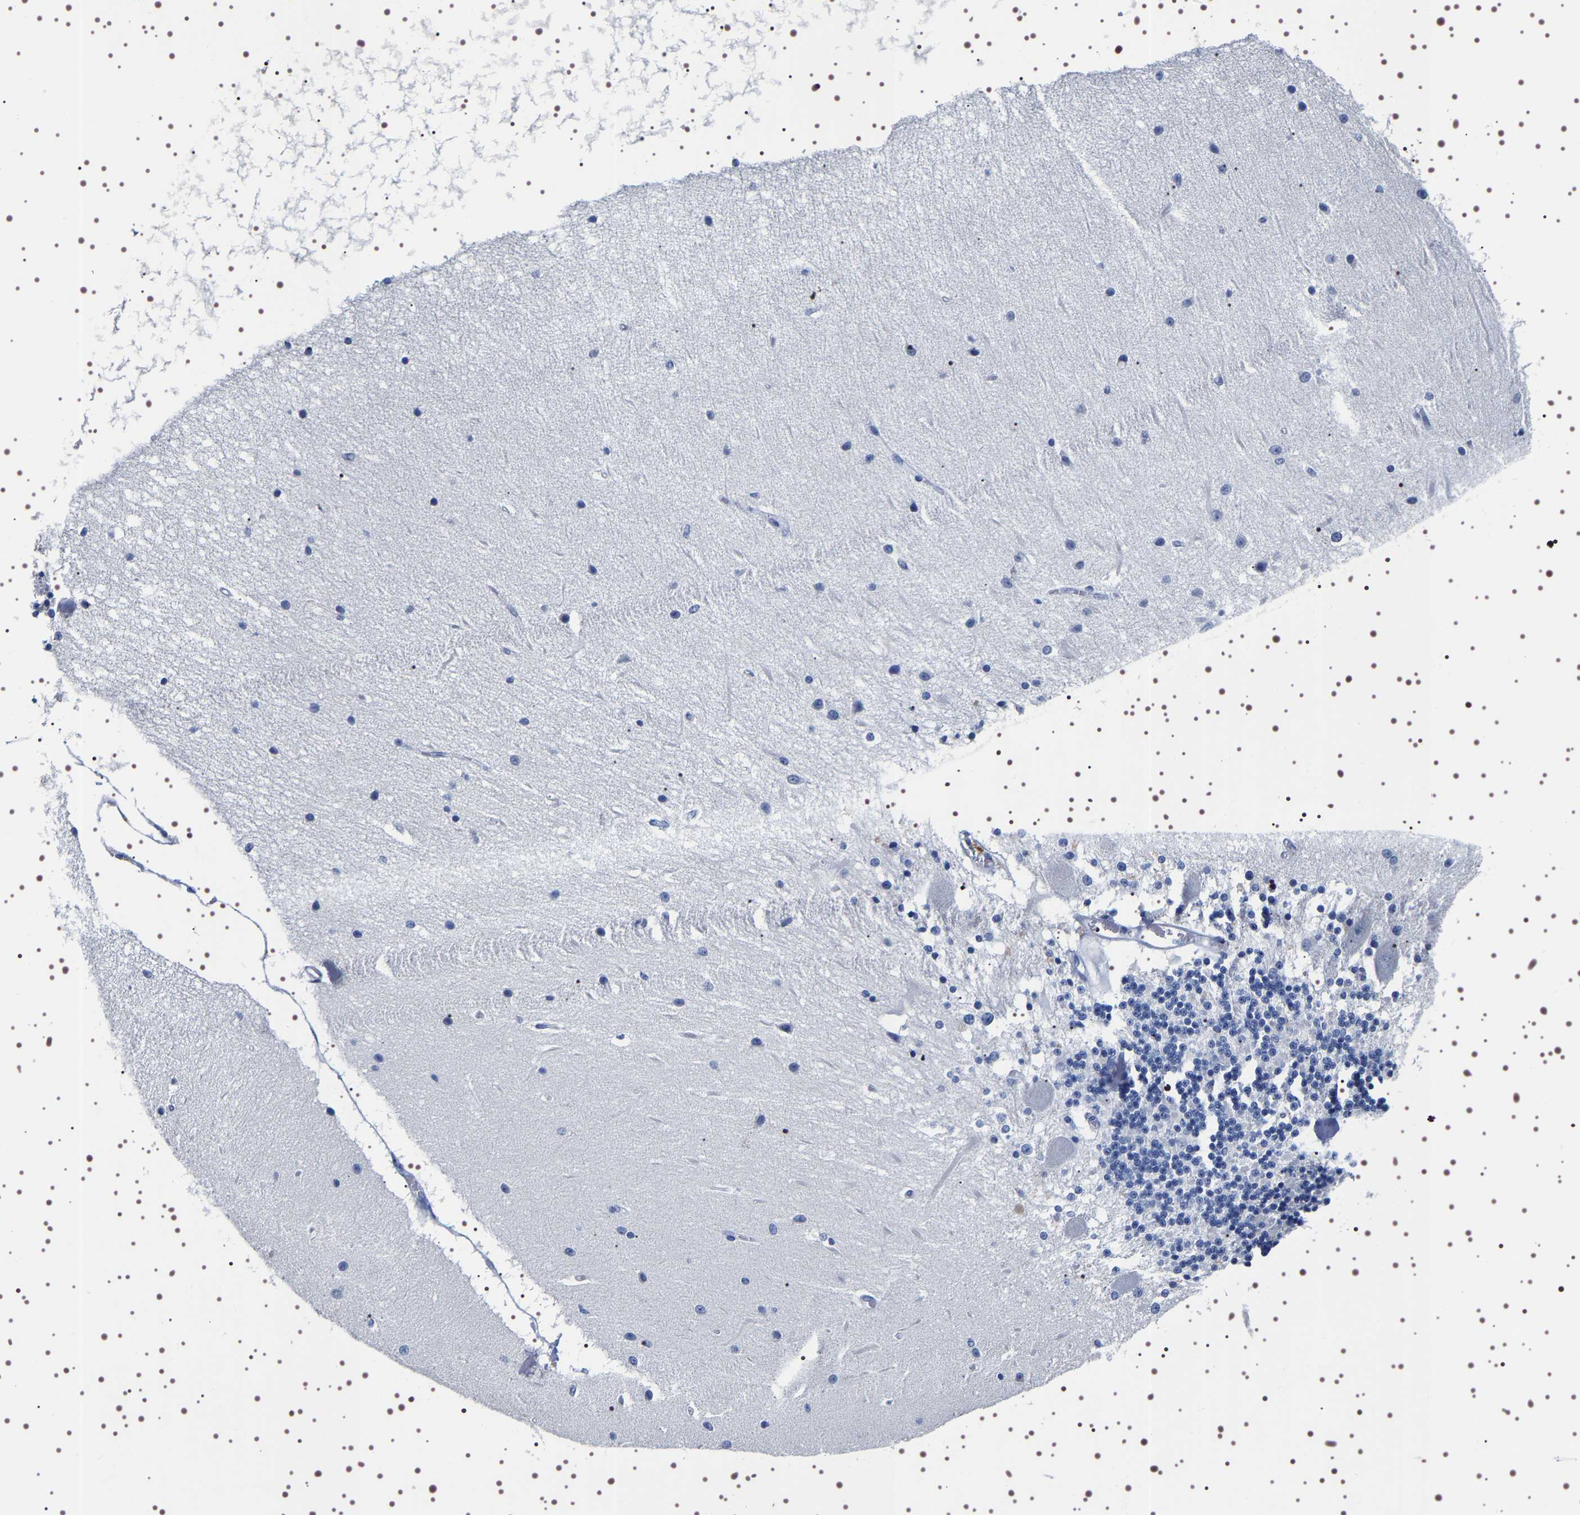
{"staining": {"intensity": "negative", "quantity": "none", "location": "none"}, "tissue": "cerebellum", "cell_type": "Cells in granular layer", "image_type": "normal", "snomed": [{"axis": "morphology", "description": "Normal tissue, NOS"}, {"axis": "topography", "description": "Cerebellum"}], "caption": "This is an IHC histopathology image of unremarkable human cerebellum. There is no positivity in cells in granular layer.", "gene": "UBQLN3", "patient": {"sex": "female", "age": 54}}